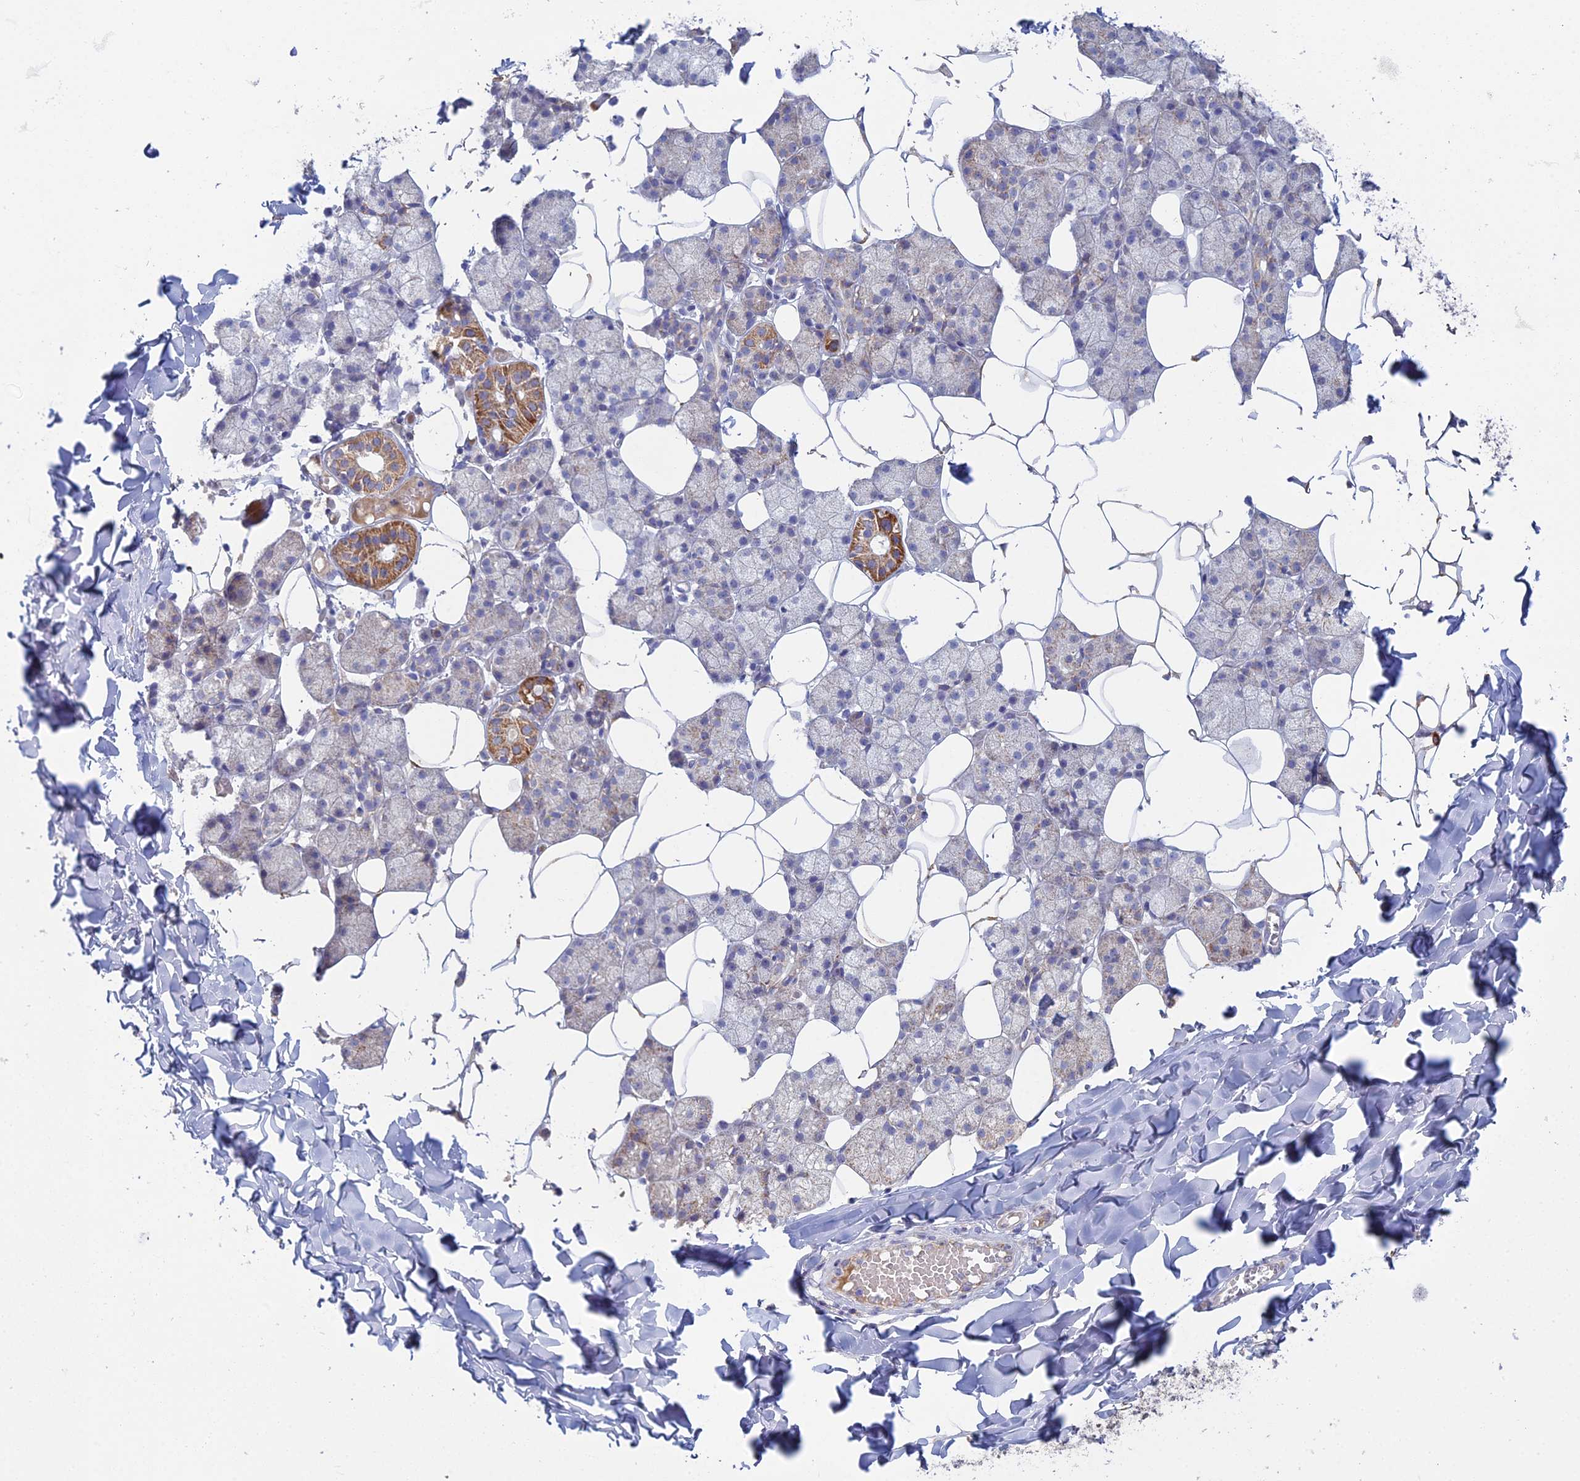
{"staining": {"intensity": "moderate", "quantity": "25%-75%", "location": "cytoplasmic/membranous"}, "tissue": "salivary gland", "cell_type": "Glandular cells", "image_type": "normal", "snomed": [{"axis": "morphology", "description": "Normal tissue, NOS"}, {"axis": "topography", "description": "Salivary gland"}], "caption": "Immunohistochemical staining of benign salivary gland exhibits moderate cytoplasmic/membranous protein expression in approximately 25%-75% of glandular cells.", "gene": "ARL16", "patient": {"sex": "female", "age": 33}}